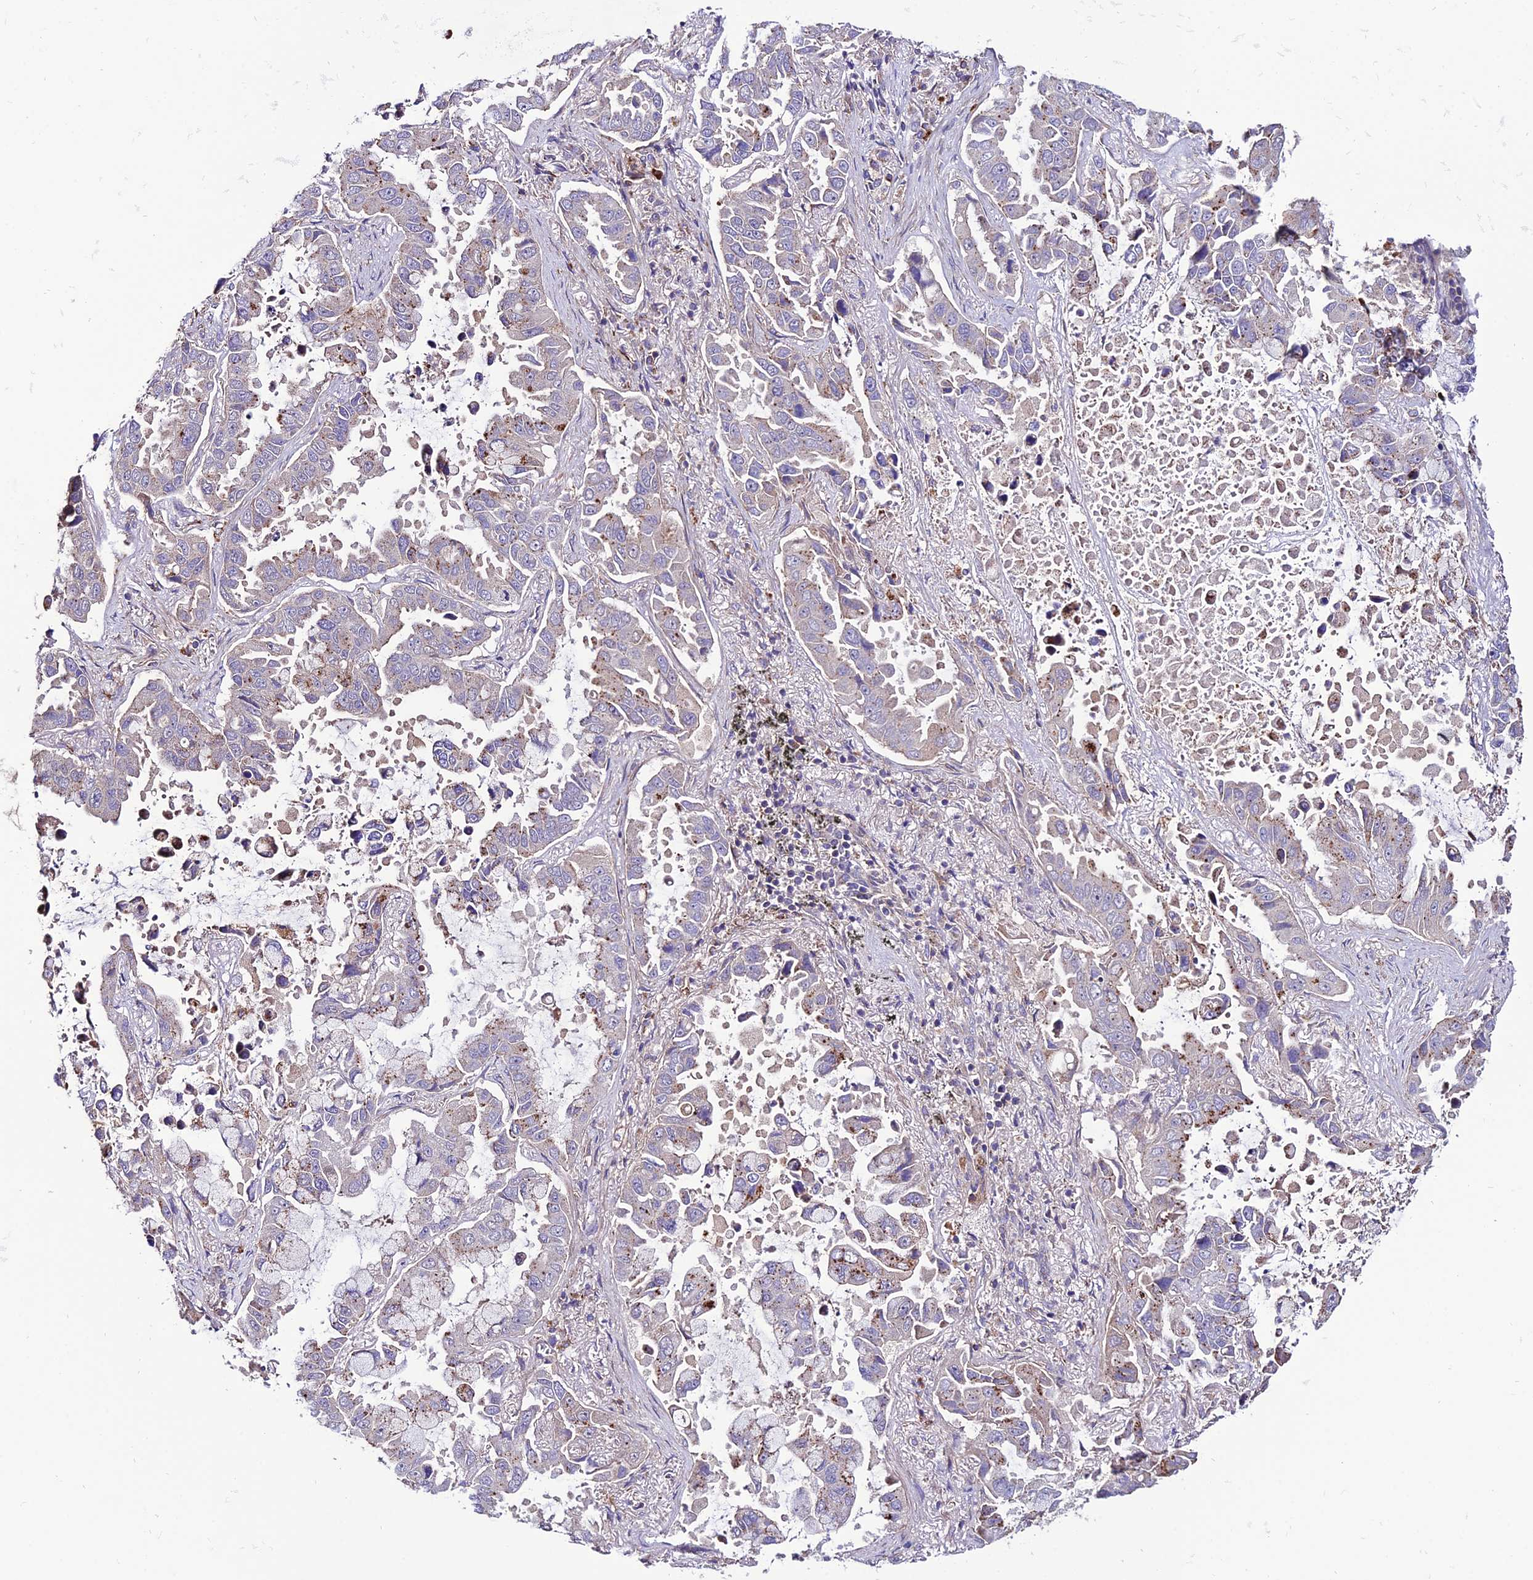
{"staining": {"intensity": "negative", "quantity": "none", "location": "none"}, "tissue": "lung cancer", "cell_type": "Tumor cells", "image_type": "cancer", "snomed": [{"axis": "morphology", "description": "Adenocarcinoma, NOS"}, {"axis": "topography", "description": "Lung"}], "caption": "Immunohistochemical staining of human lung adenocarcinoma demonstrates no significant positivity in tumor cells.", "gene": "PPIL3", "patient": {"sex": "male", "age": 64}}